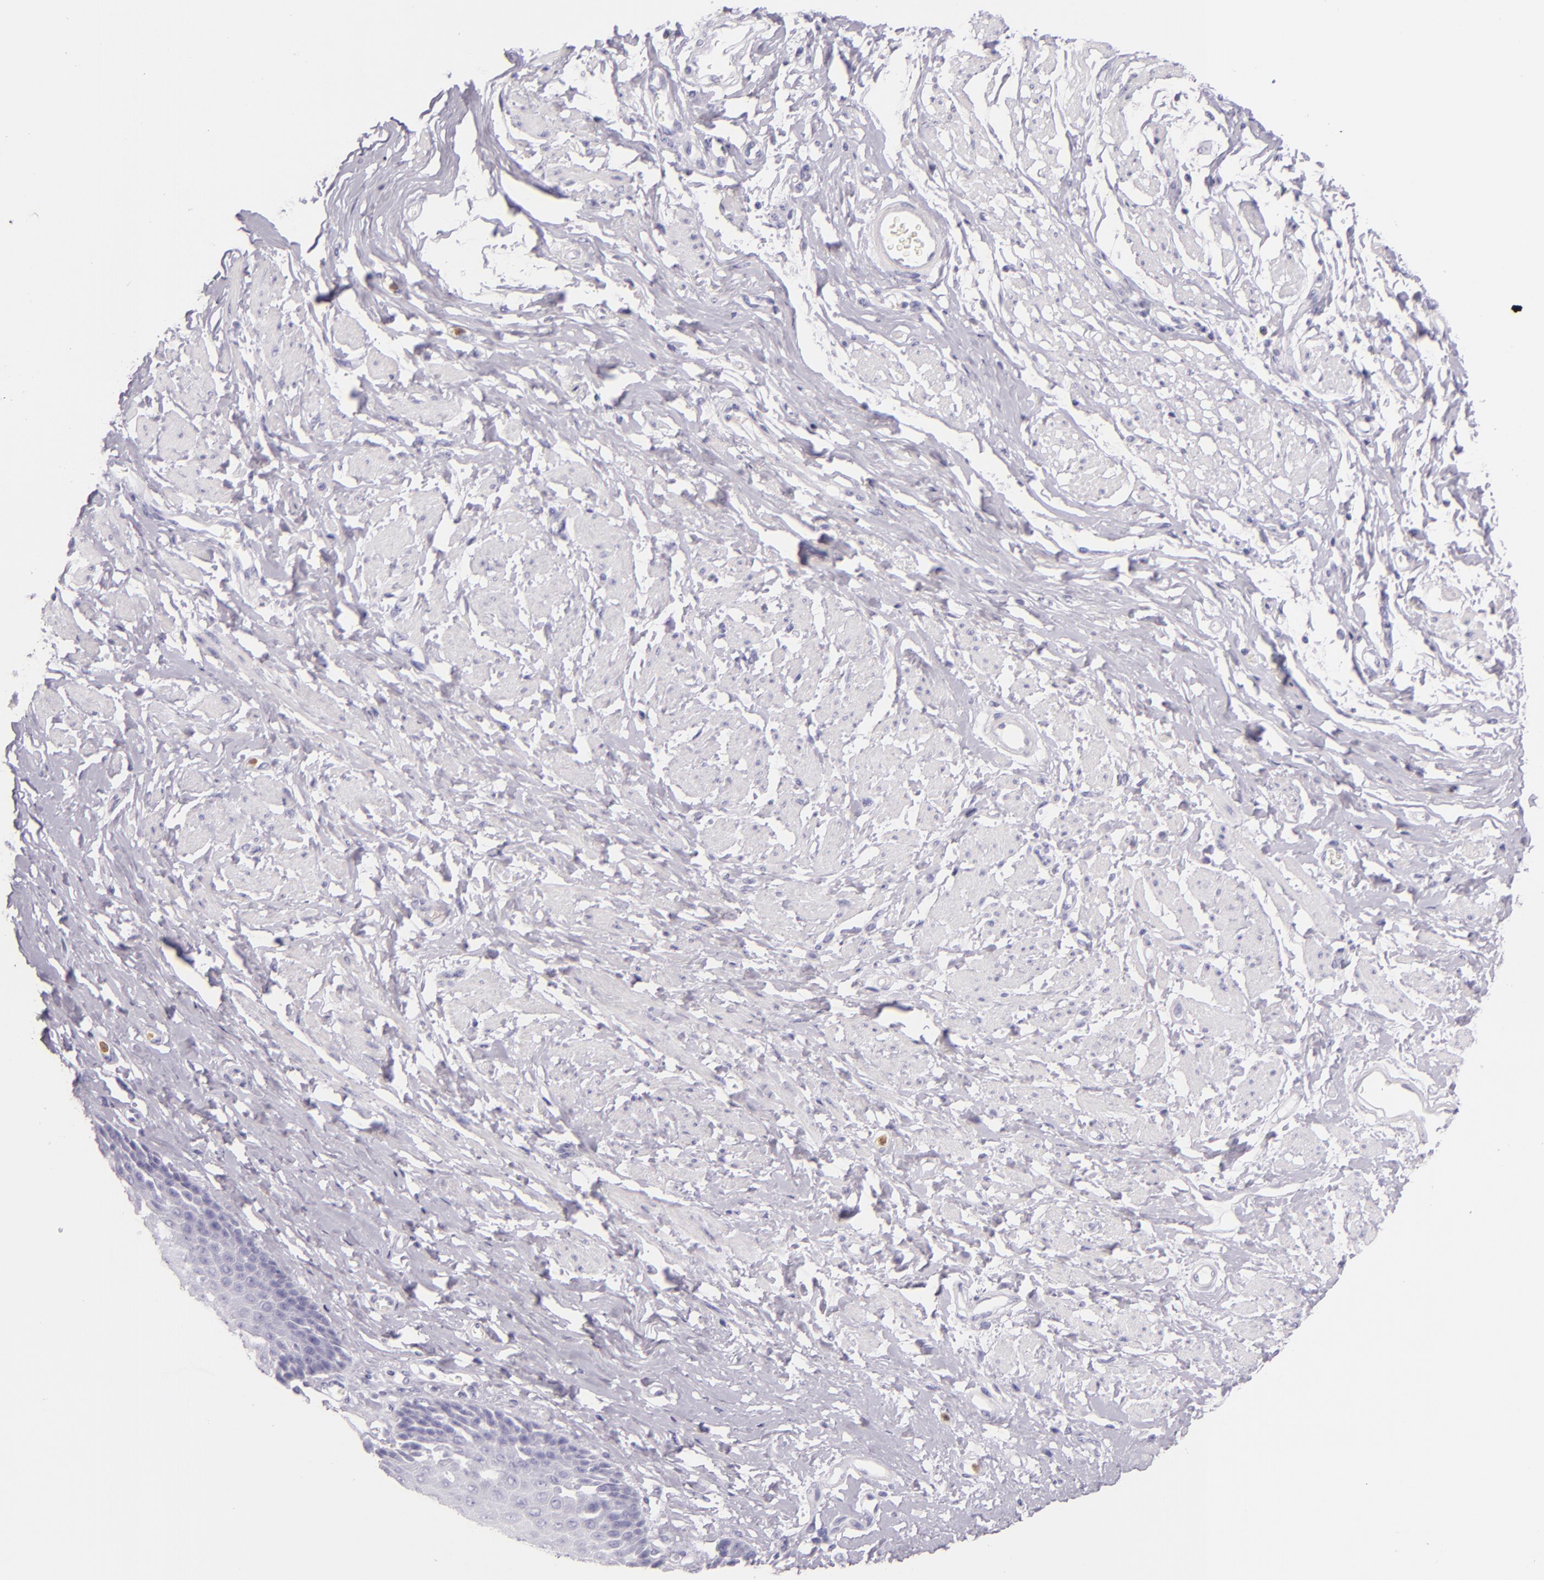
{"staining": {"intensity": "negative", "quantity": "none", "location": "none"}, "tissue": "esophagus", "cell_type": "Squamous epithelial cells", "image_type": "normal", "snomed": [{"axis": "morphology", "description": "Normal tissue, NOS"}, {"axis": "topography", "description": "Esophagus"}], "caption": "Immunohistochemistry (IHC) of unremarkable esophagus reveals no positivity in squamous epithelial cells. (Brightfield microscopy of DAB (3,3'-diaminobenzidine) immunohistochemistry at high magnification).", "gene": "CEACAM1", "patient": {"sex": "male", "age": 70}}